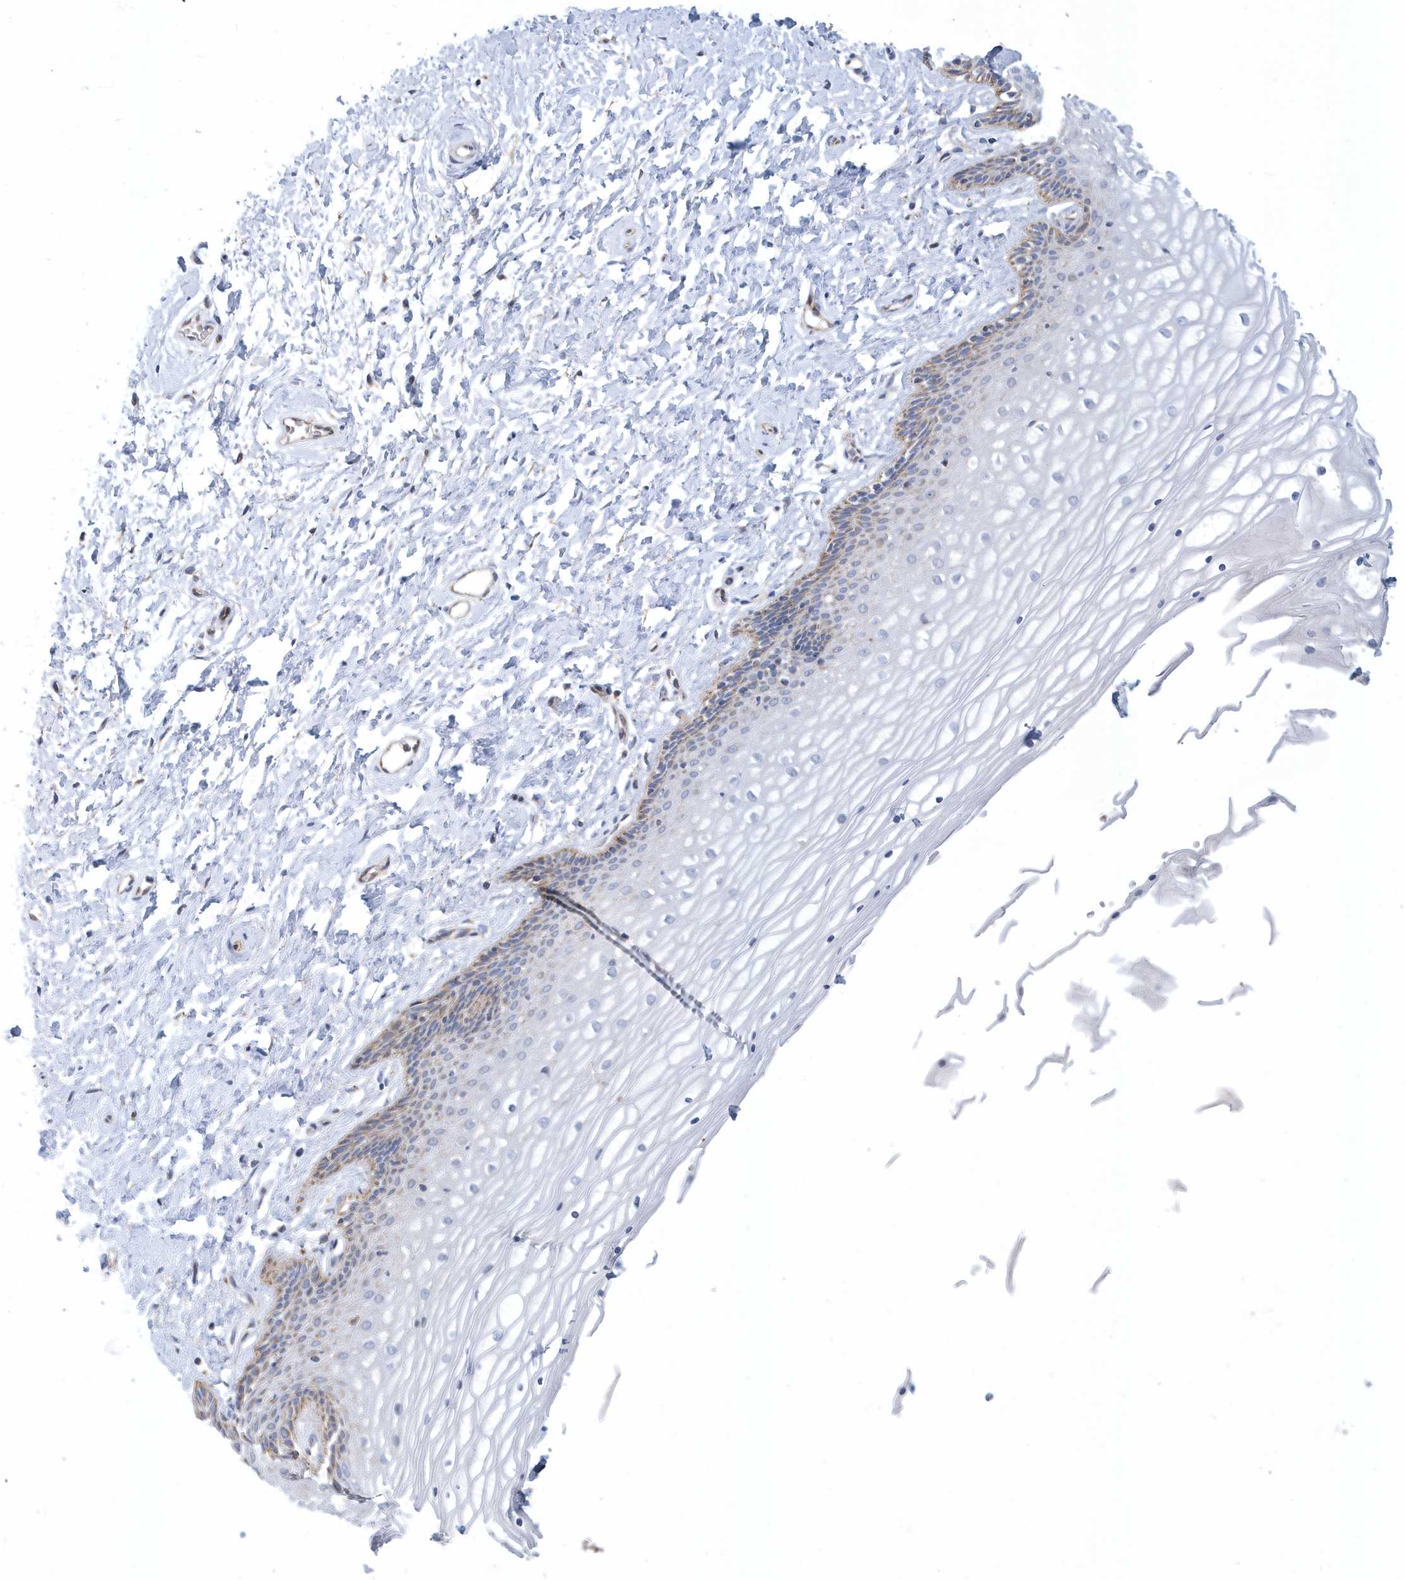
{"staining": {"intensity": "weak", "quantity": "<25%", "location": "cytoplasmic/membranous"}, "tissue": "vagina", "cell_type": "Squamous epithelial cells", "image_type": "normal", "snomed": [{"axis": "morphology", "description": "Normal tissue, NOS"}, {"axis": "topography", "description": "Vagina"}, {"axis": "topography", "description": "Cervix"}], "caption": "This is an immunohistochemistry (IHC) image of benign human vagina. There is no positivity in squamous epithelial cells.", "gene": "VWA5B2", "patient": {"sex": "female", "age": 40}}